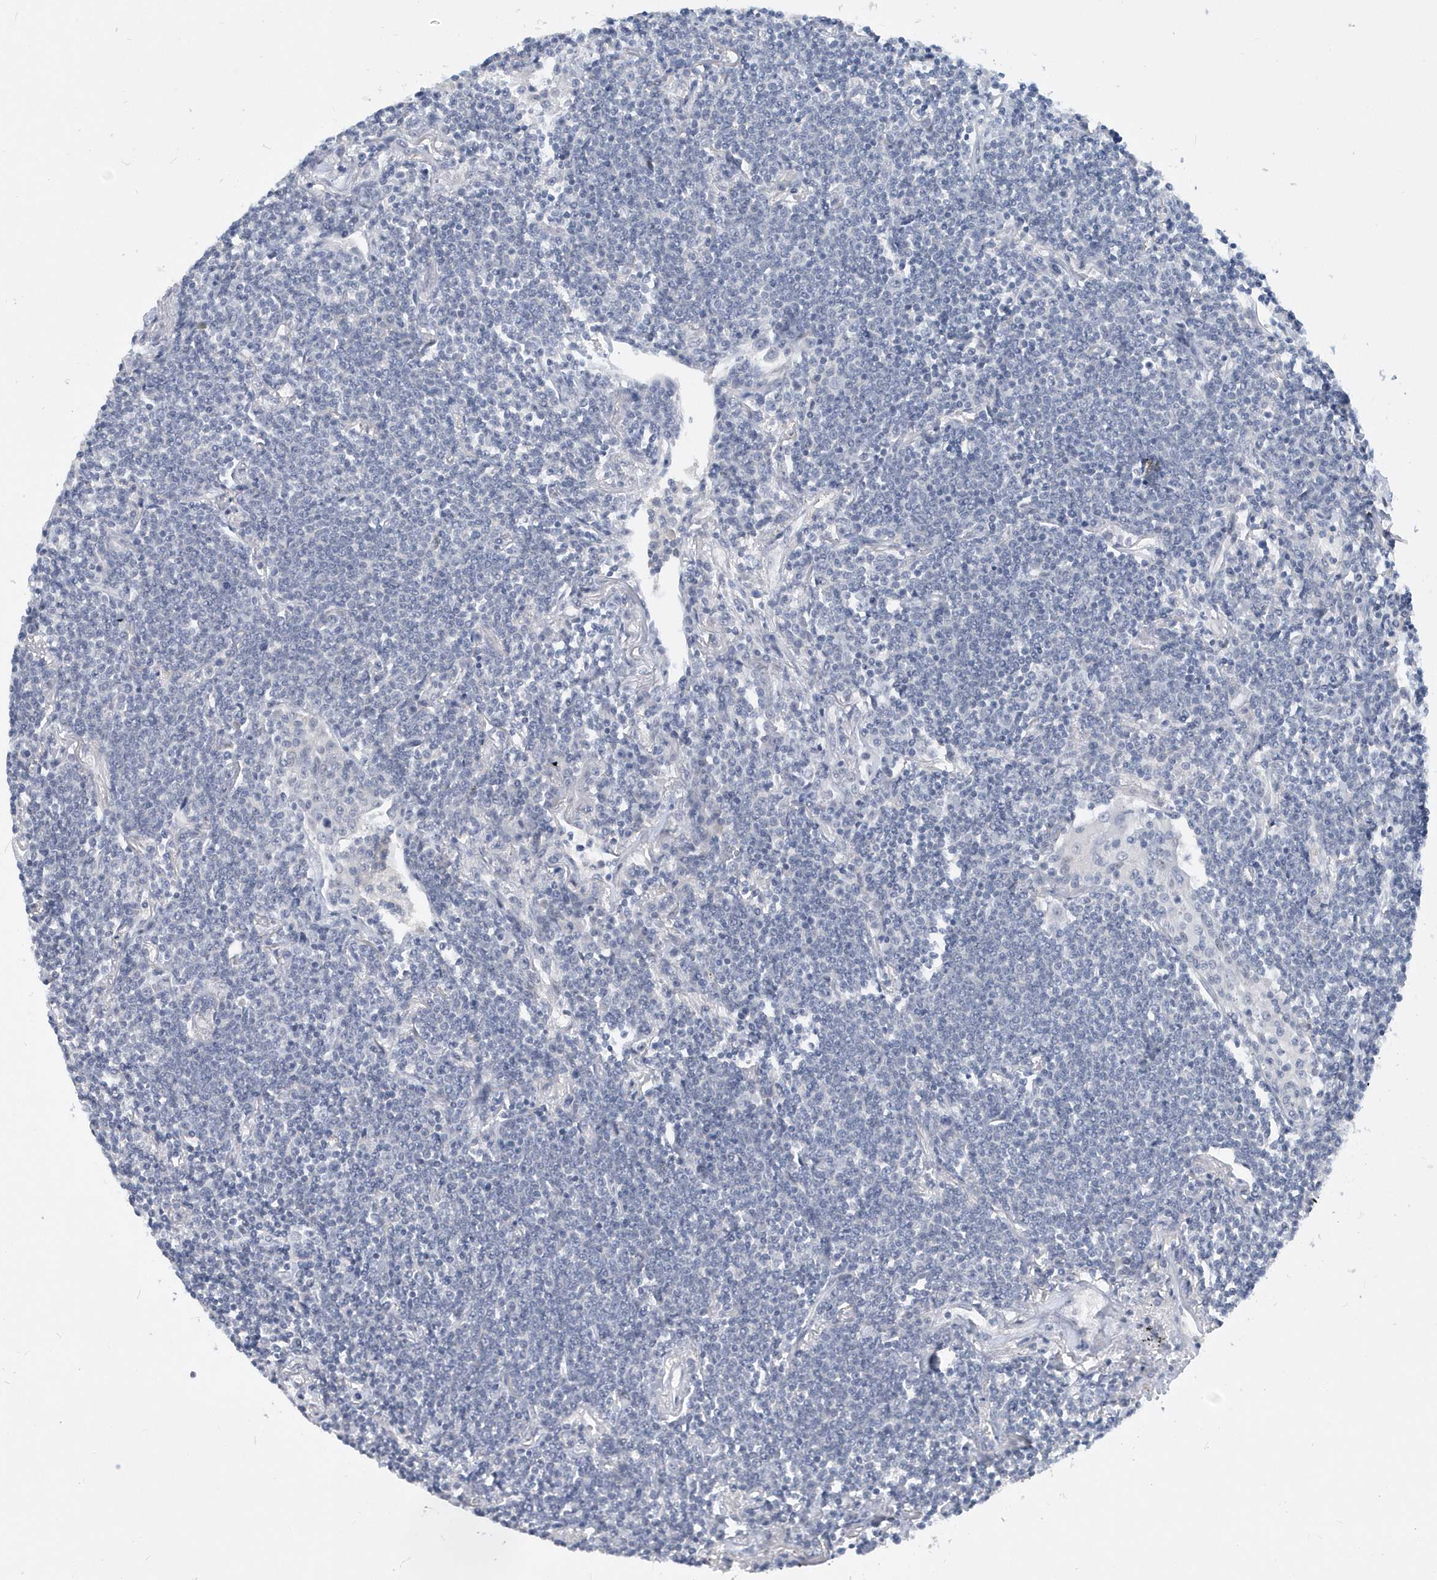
{"staining": {"intensity": "negative", "quantity": "none", "location": "none"}, "tissue": "lymphoma", "cell_type": "Tumor cells", "image_type": "cancer", "snomed": [{"axis": "morphology", "description": "Malignant lymphoma, non-Hodgkin's type, Low grade"}, {"axis": "topography", "description": "Lung"}], "caption": "Photomicrograph shows no protein staining in tumor cells of malignant lymphoma, non-Hodgkin's type (low-grade) tissue.", "gene": "SRGAP3", "patient": {"sex": "female", "age": 71}}